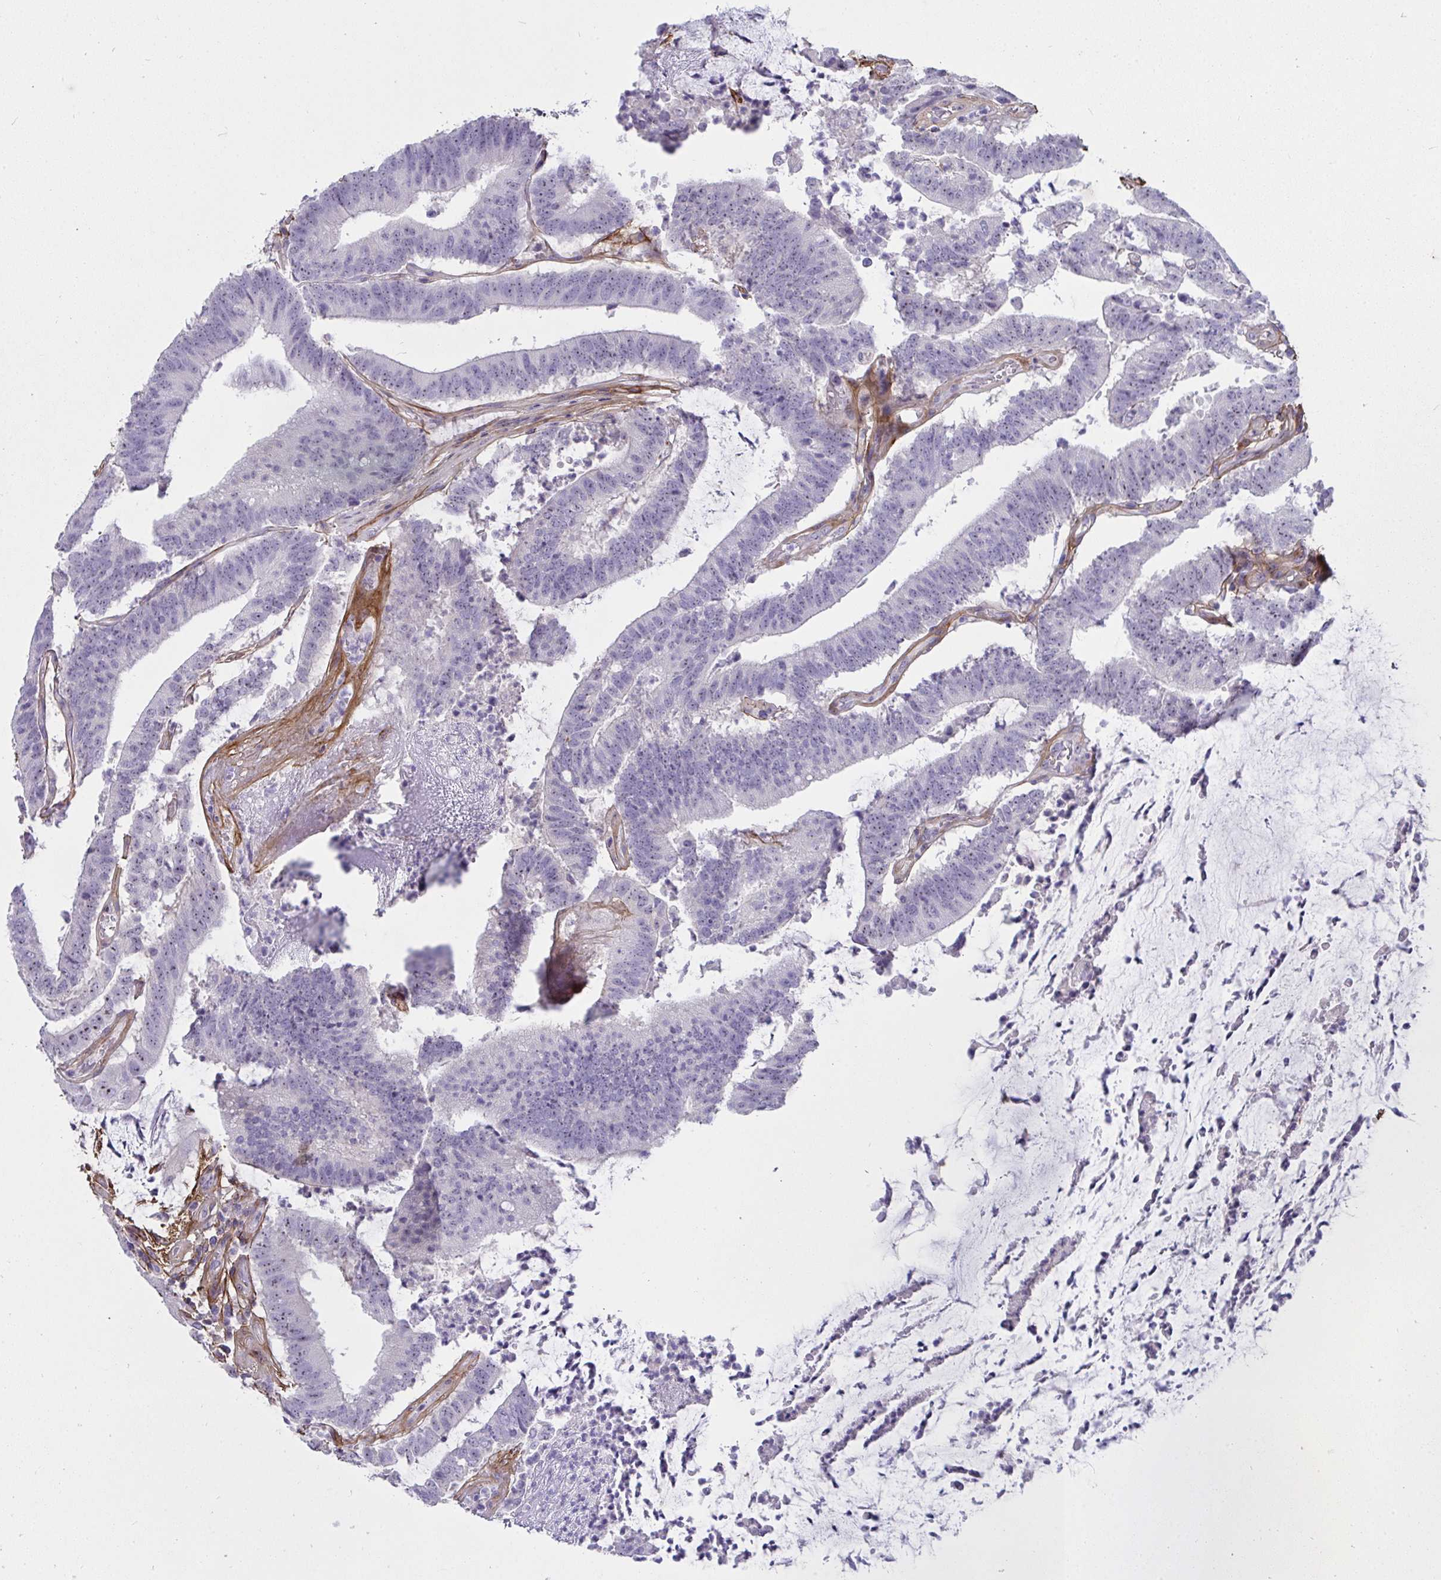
{"staining": {"intensity": "negative", "quantity": "none", "location": "none"}, "tissue": "colorectal cancer", "cell_type": "Tumor cells", "image_type": "cancer", "snomed": [{"axis": "morphology", "description": "Adenocarcinoma, NOS"}, {"axis": "topography", "description": "Colon"}], "caption": "Immunohistochemical staining of colorectal adenocarcinoma demonstrates no significant expression in tumor cells.", "gene": "LHFPL6", "patient": {"sex": "female", "age": 43}}